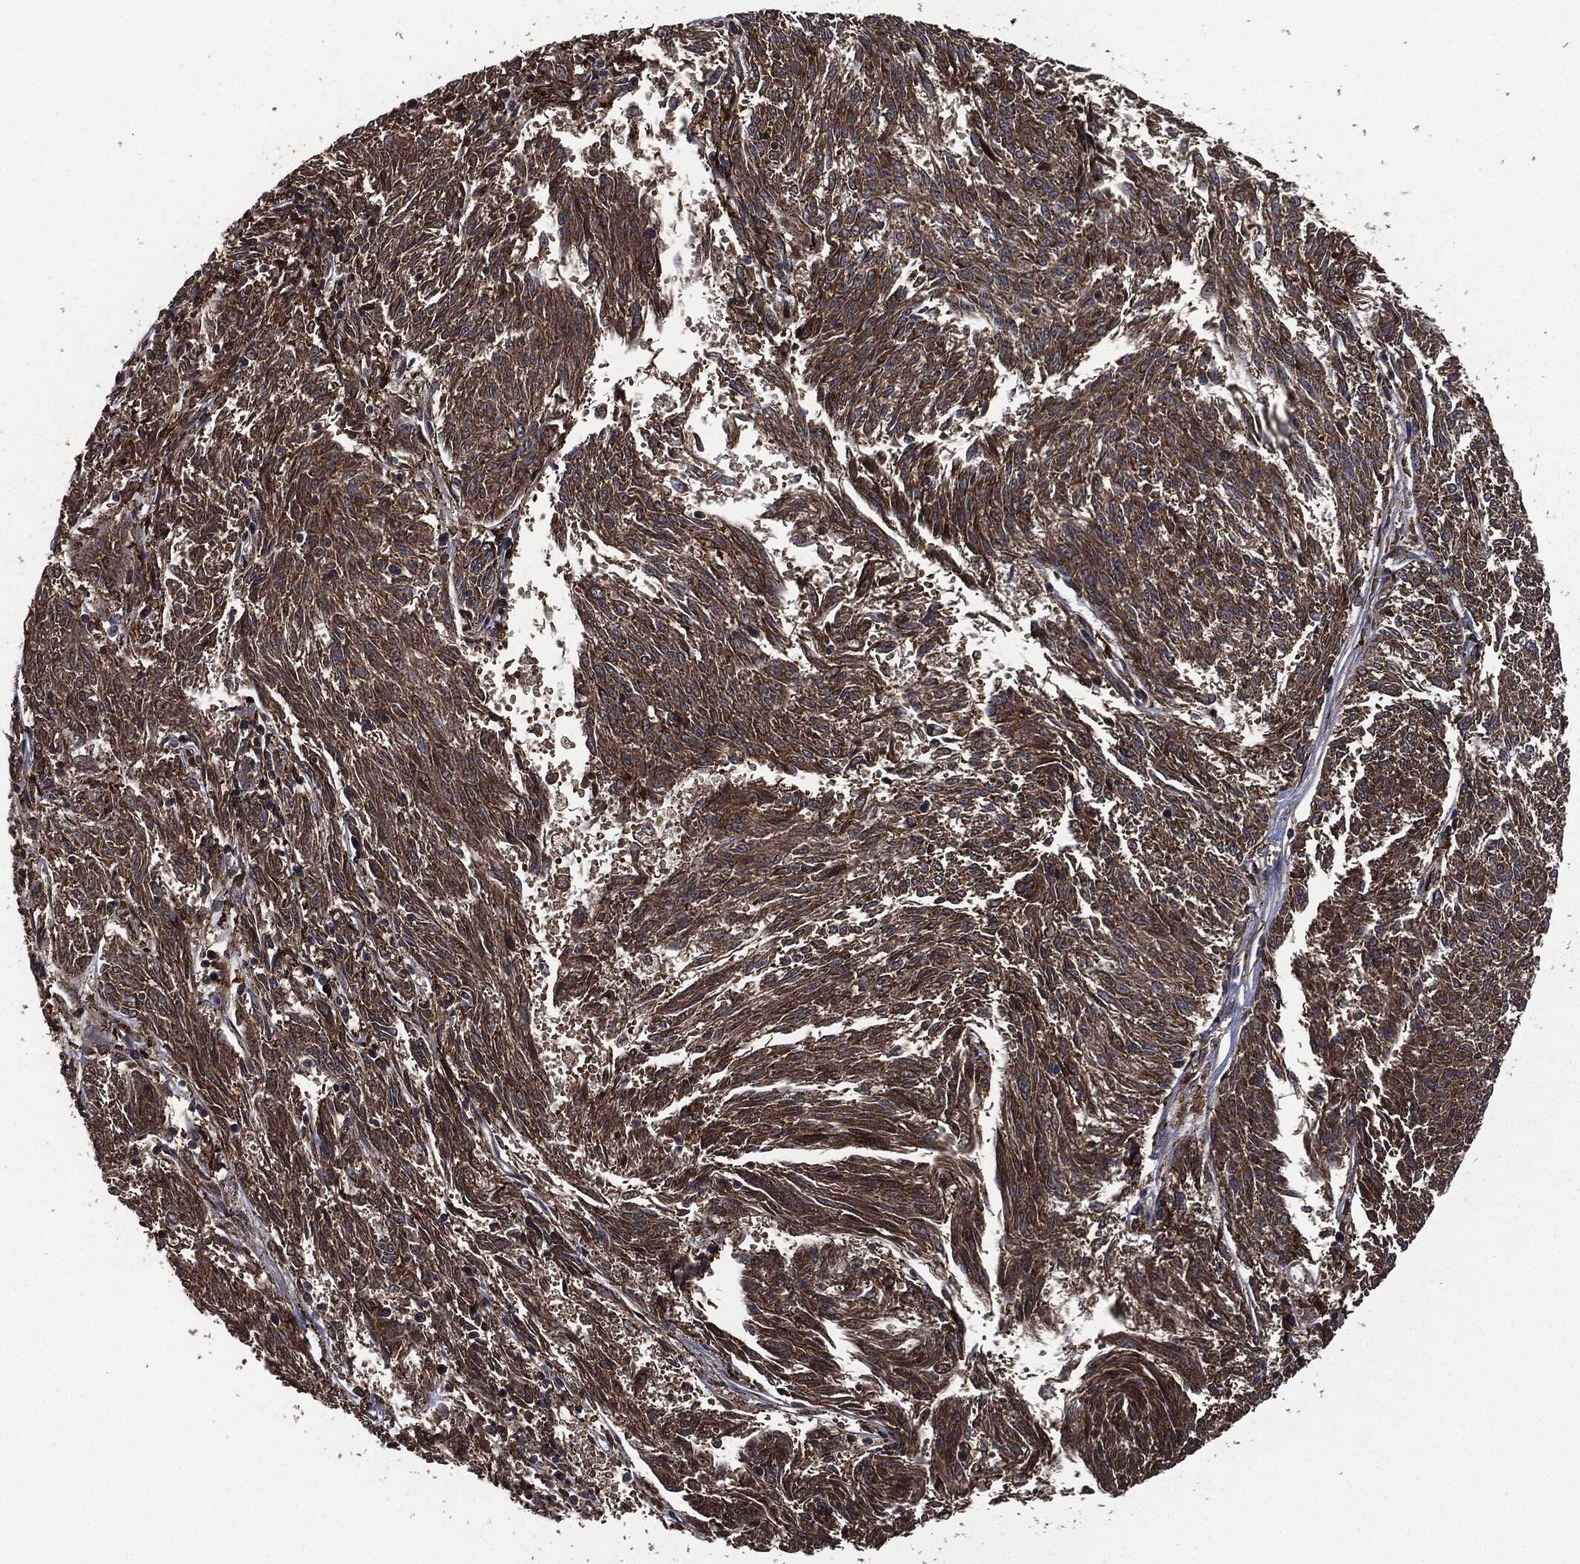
{"staining": {"intensity": "moderate", "quantity": ">75%", "location": "cytoplasmic/membranous"}, "tissue": "melanoma", "cell_type": "Tumor cells", "image_type": "cancer", "snomed": [{"axis": "morphology", "description": "Malignant melanoma, NOS"}, {"axis": "topography", "description": "Skin"}], "caption": "Malignant melanoma stained for a protein (brown) shows moderate cytoplasmic/membranous positive positivity in approximately >75% of tumor cells.", "gene": "CRABP2", "patient": {"sex": "female", "age": 72}}